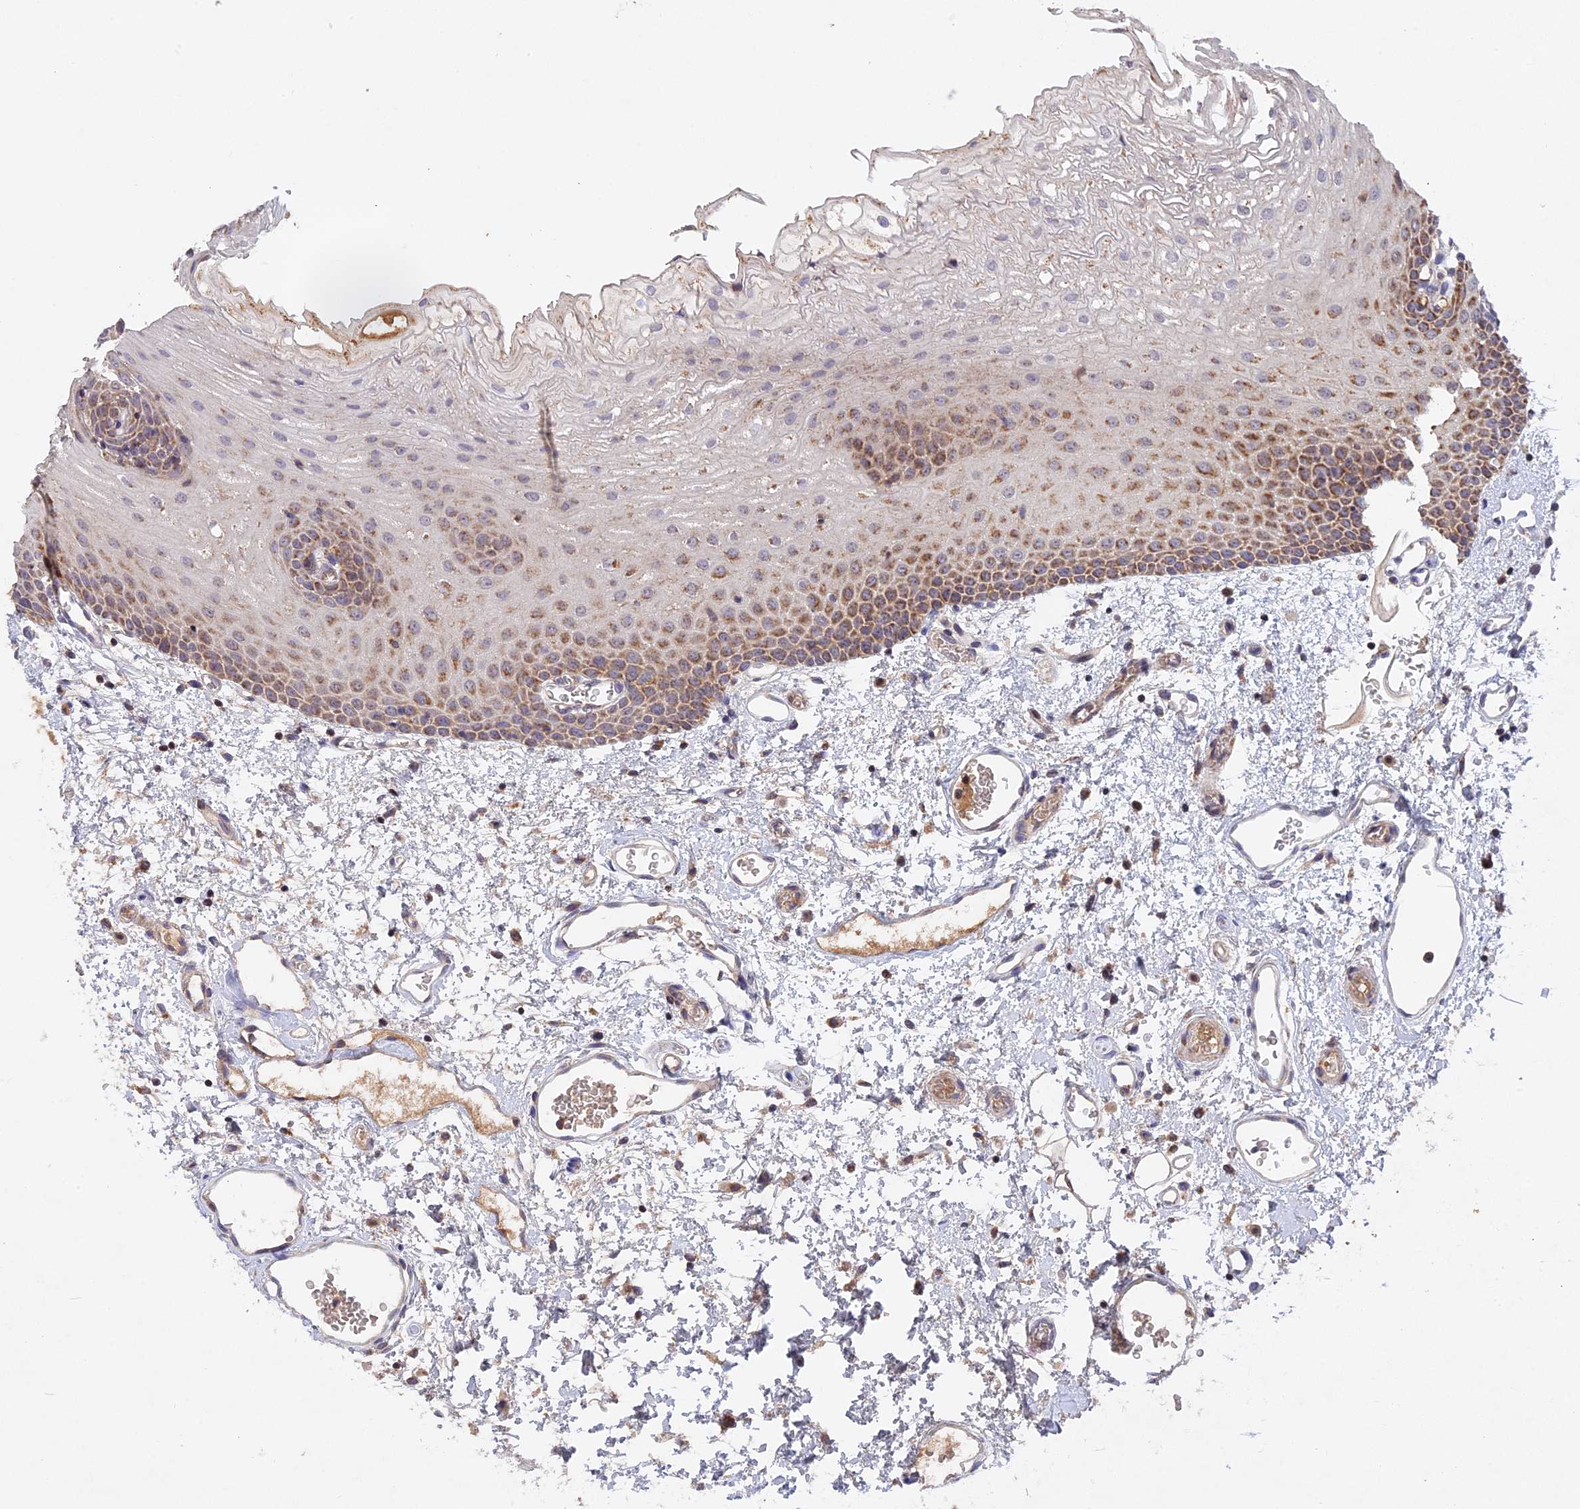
{"staining": {"intensity": "moderate", "quantity": "25%-75%", "location": "cytoplasmic/membranous"}, "tissue": "oral mucosa", "cell_type": "Squamous epithelial cells", "image_type": "normal", "snomed": [{"axis": "morphology", "description": "Normal tissue, NOS"}, {"axis": "topography", "description": "Oral tissue"}], "caption": "The histopathology image displays a brown stain indicating the presence of a protein in the cytoplasmic/membranous of squamous epithelial cells in oral mucosa.", "gene": "MPV17L", "patient": {"sex": "female", "age": 70}}